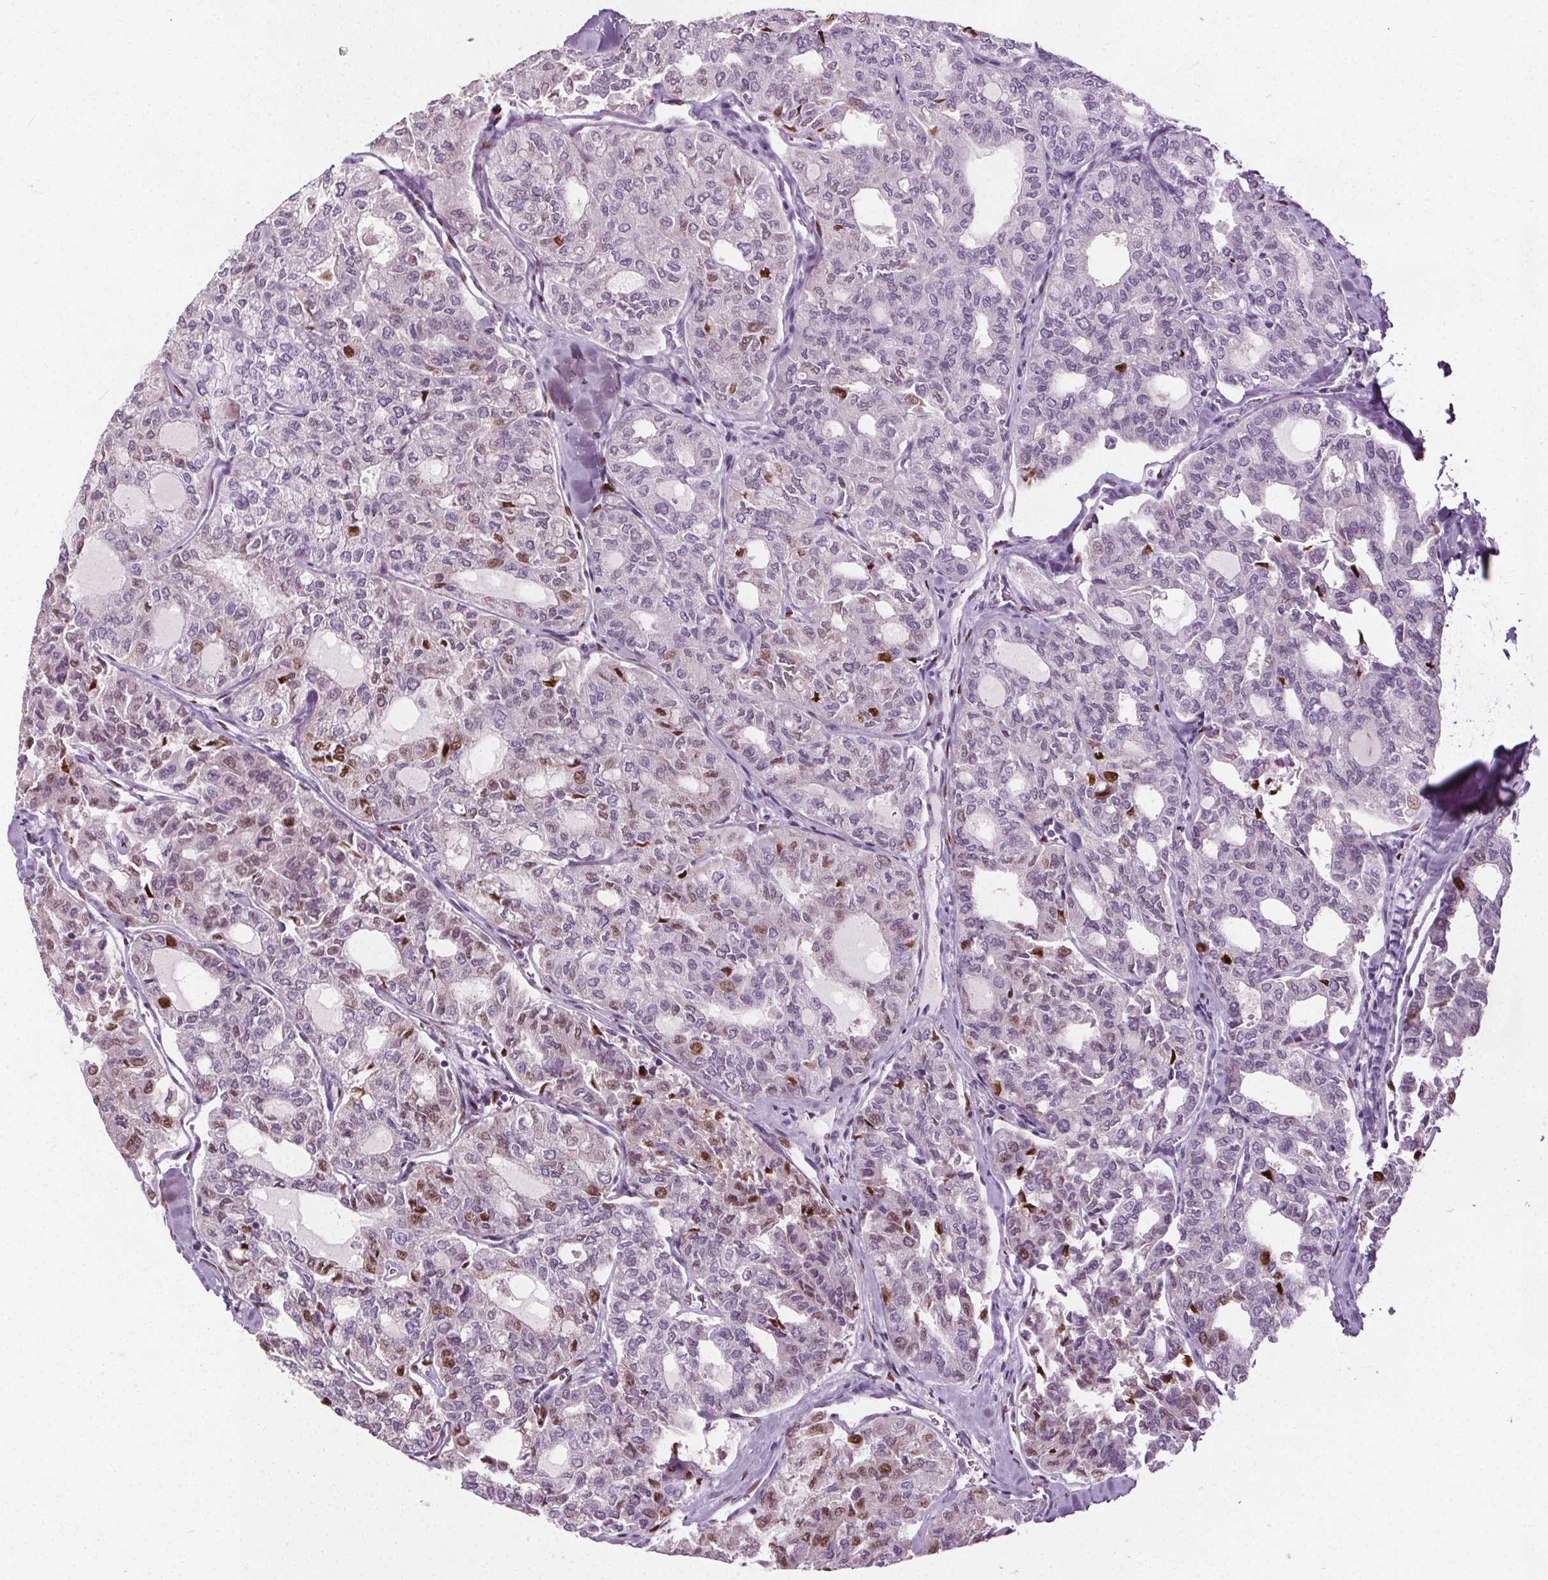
{"staining": {"intensity": "moderate", "quantity": "<25%", "location": "nuclear"}, "tissue": "thyroid cancer", "cell_type": "Tumor cells", "image_type": "cancer", "snomed": [{"axis": "morphology", "description": "Follicular adenoma carcinoma, NOS"}, {"axis": "topography", "description": "Thyroid gland"}], "caption": "Follicular adenoma carcinoma (thyroid) was stained to show a protein in brown. There is low levels of moderate nuclear staining in about <25% of tumor cells. Nuclei are stained in blue.", "gene": "CEBPA", "patient": {"sex": "male", "age": 75}}